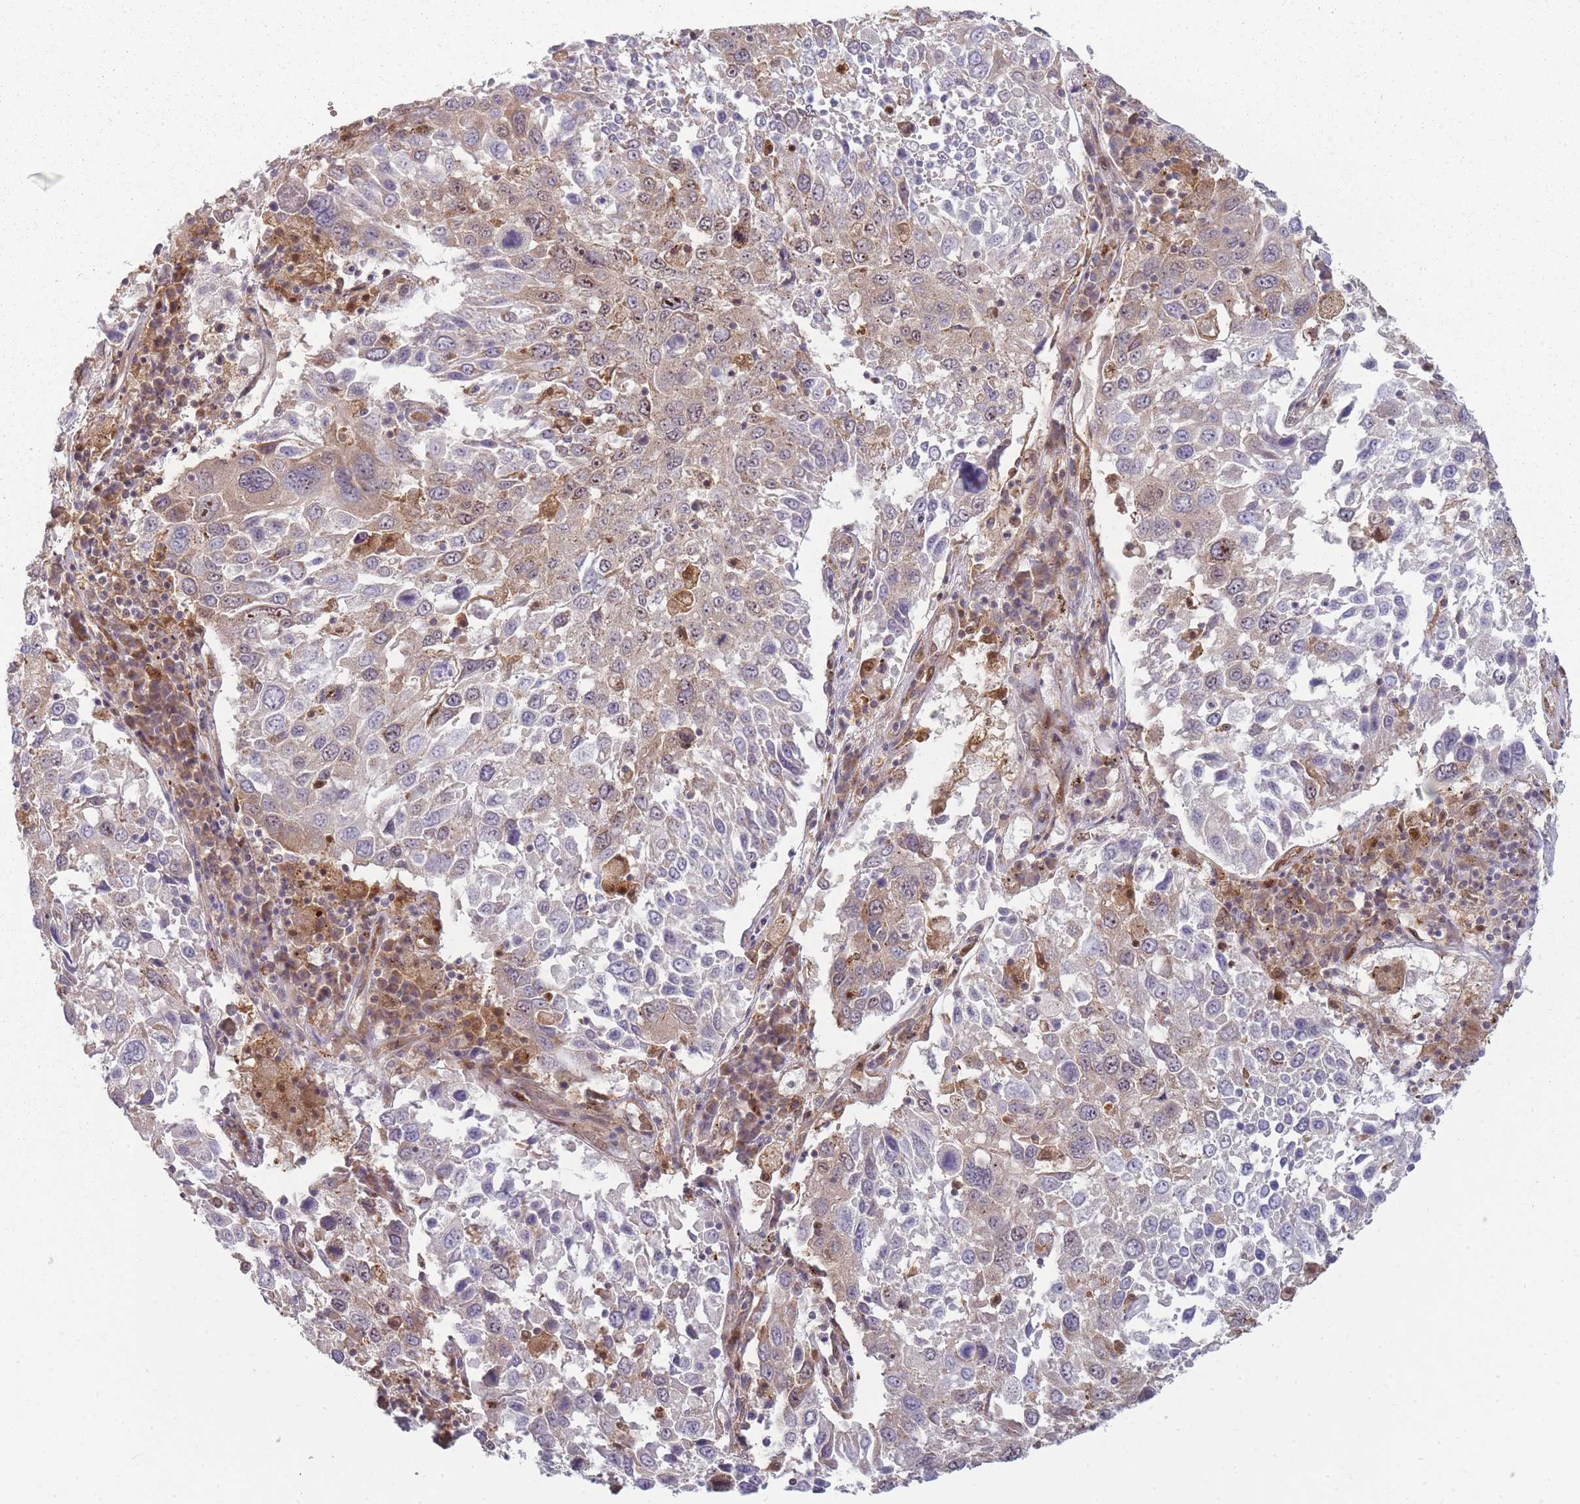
{"staining": {"intensity": "negative", "quantity": "none", "location": "none"}, "tissue": "lung cancer", "cell_type": "Tumor cells", "image_type": "cancer", "snomed": [{"axis": "morphology", "description": "Squamous cell carcinoma, NOS"}, {"axis": "topography", "description": "Lung"}], "caption": "The photomicrograph demonstrates no significant positivity in tumor cells of lung squamous cell carcinoma.", "gene": "LGALS9", "patient": {"sex": "male", "age": 65}}